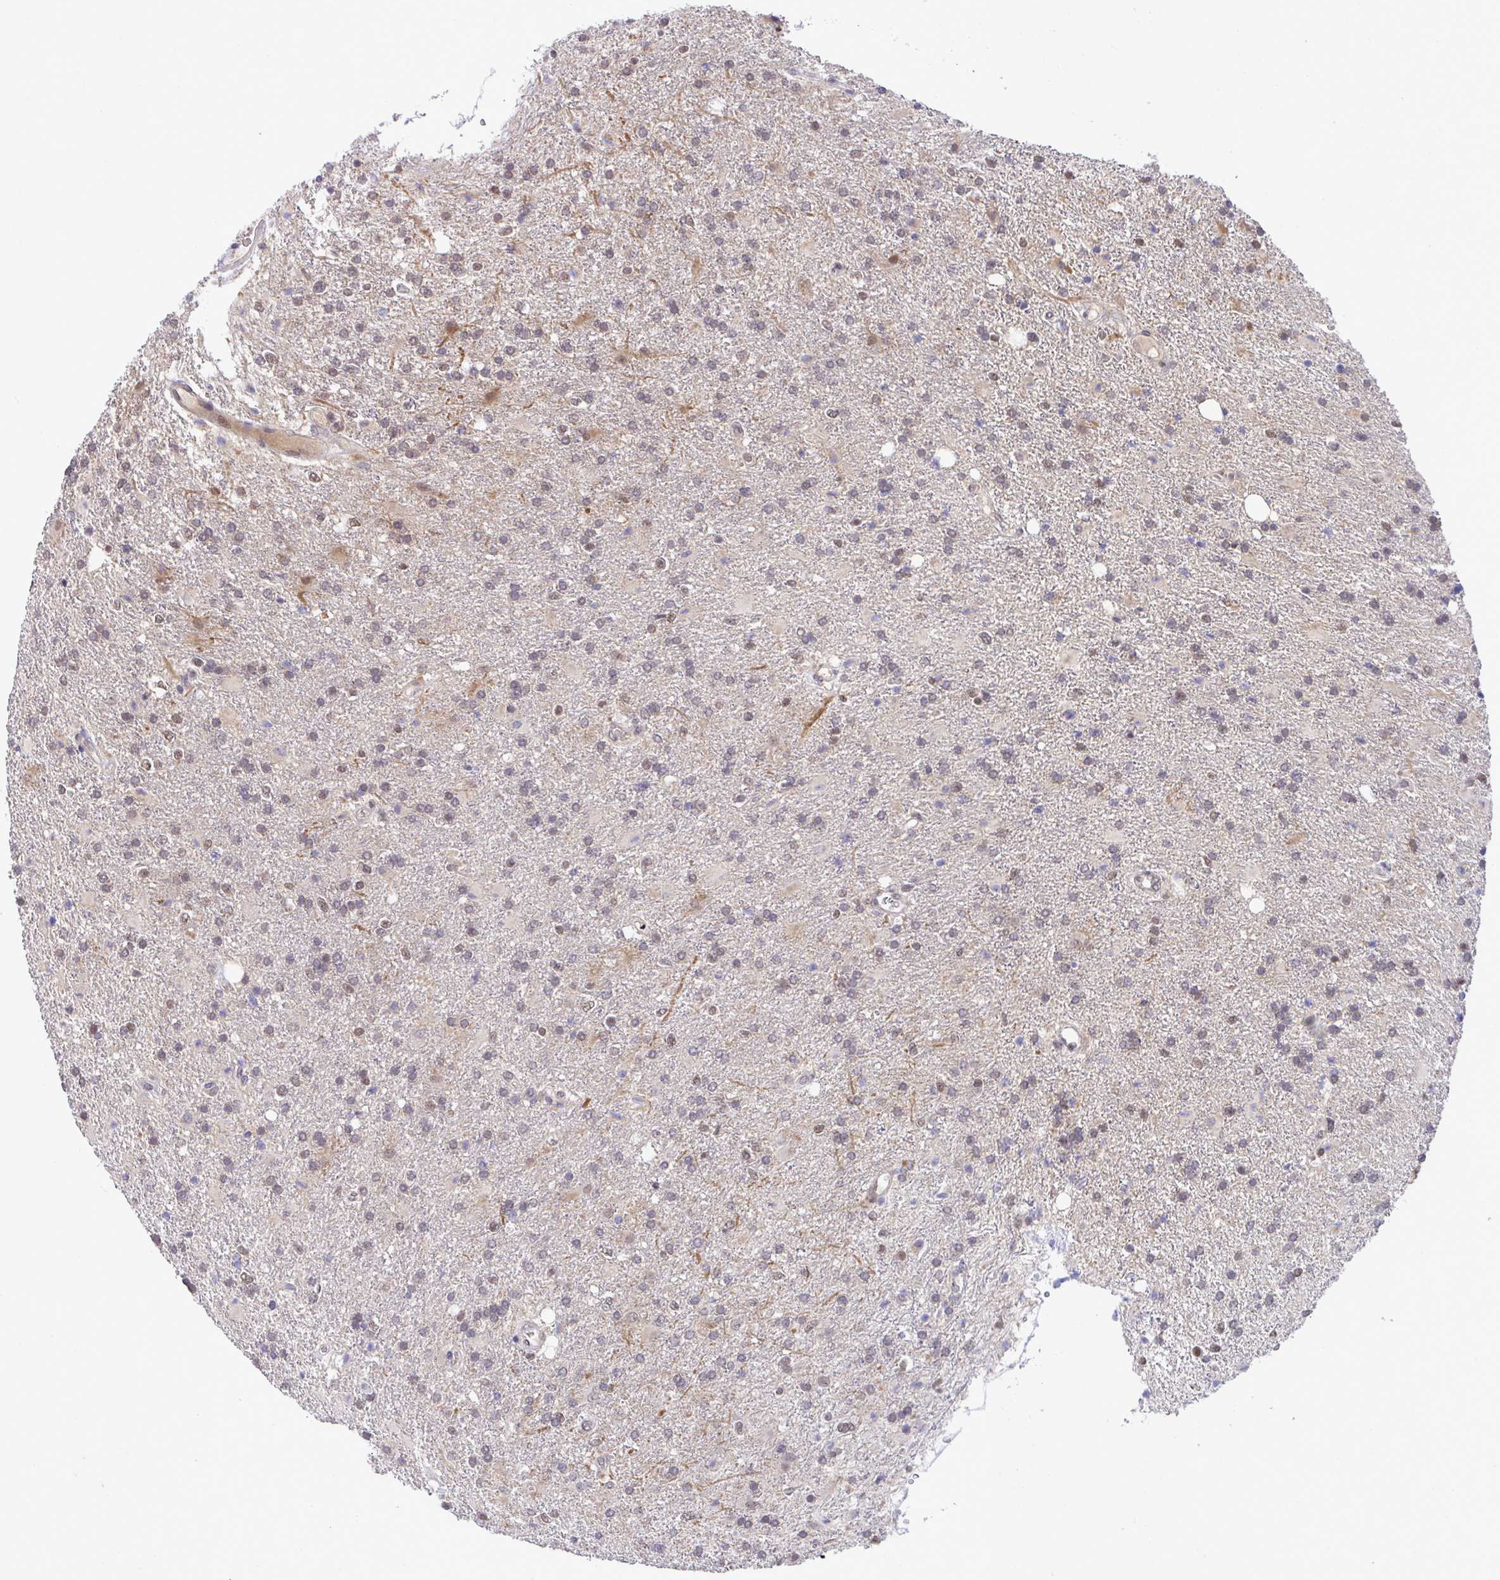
{"staining": {"intensity": "weak", "quantity": "25%-75%", "location": "nuclear"}, "tissue": "glioma", "cell_type": "Tumor cells", "image_type": "cancer", "snomed": [{"axis": "morphology", "description": "Glioma, malignant, High grade"}, {"axis": "topography", "description": "Brain"}], "caption": "Human high-grade glioma (malignant) stained with a protein marker exhibits weak staining in tumor cells.", "gene": "C9orf64", "patient": {"sex": "male", "age": 56}}